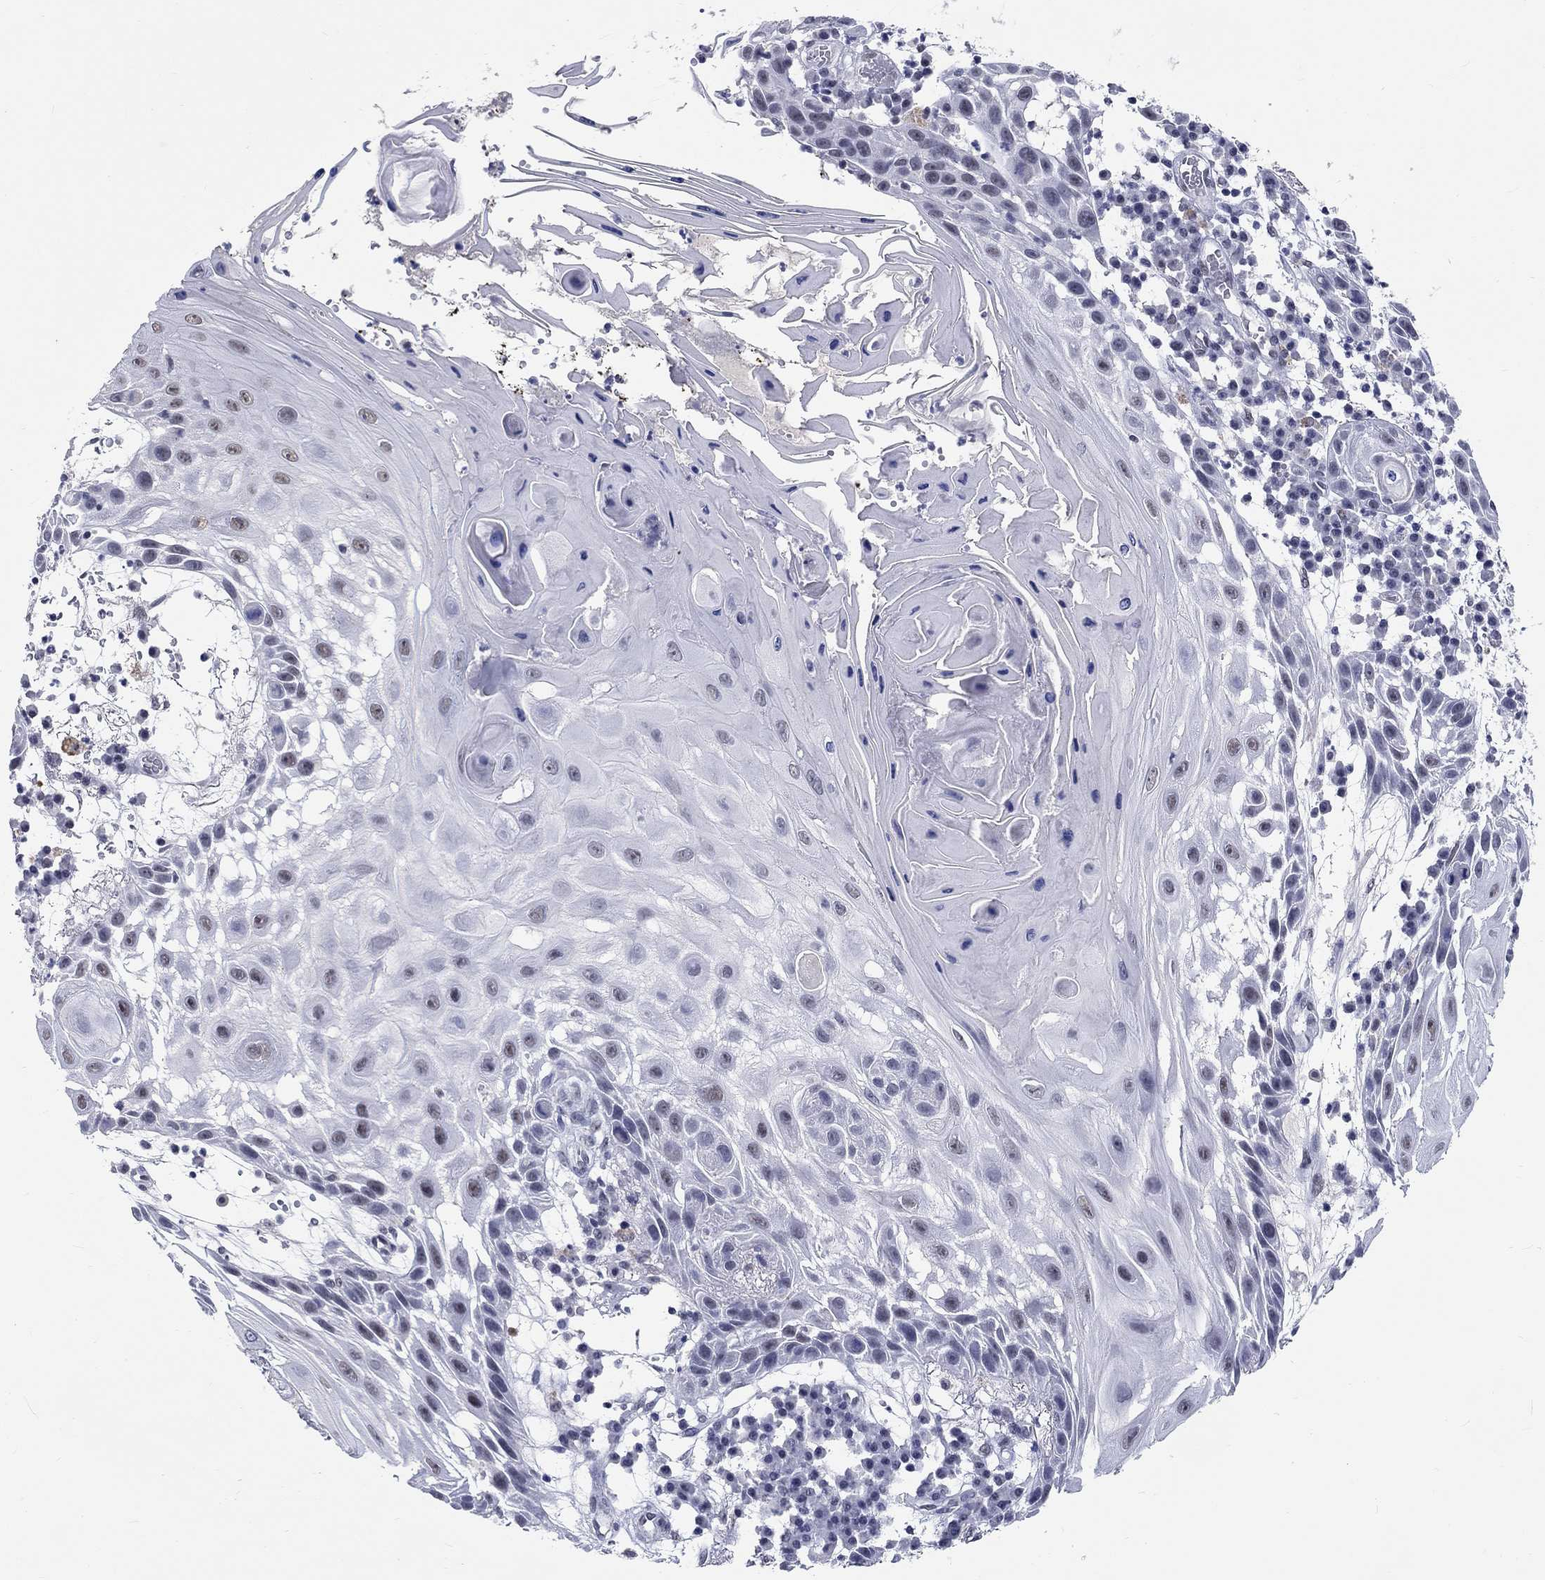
{"staining": {"intensity": "weak", "quantity": "<25%", "location": "nuclear"}, "tissue": "skin cancer", "cell_type": "Tumor cells", "image_type": "cancer", "snomed": [{"axis": "morphology", "description": "Normal tissue, NOS"}, {"axis": "morphology", "description": "Squamous cell carcinoma, NOS"}, {"axis": "topography", "description": "Skin"}], "caption": "Immunohistochemistry (IHC) of human squamous cell carcinoma (skin) reveals no staining in tumor cells.", "gene": "GRIN1", "patient": {"sex": "male", "age": 79}}